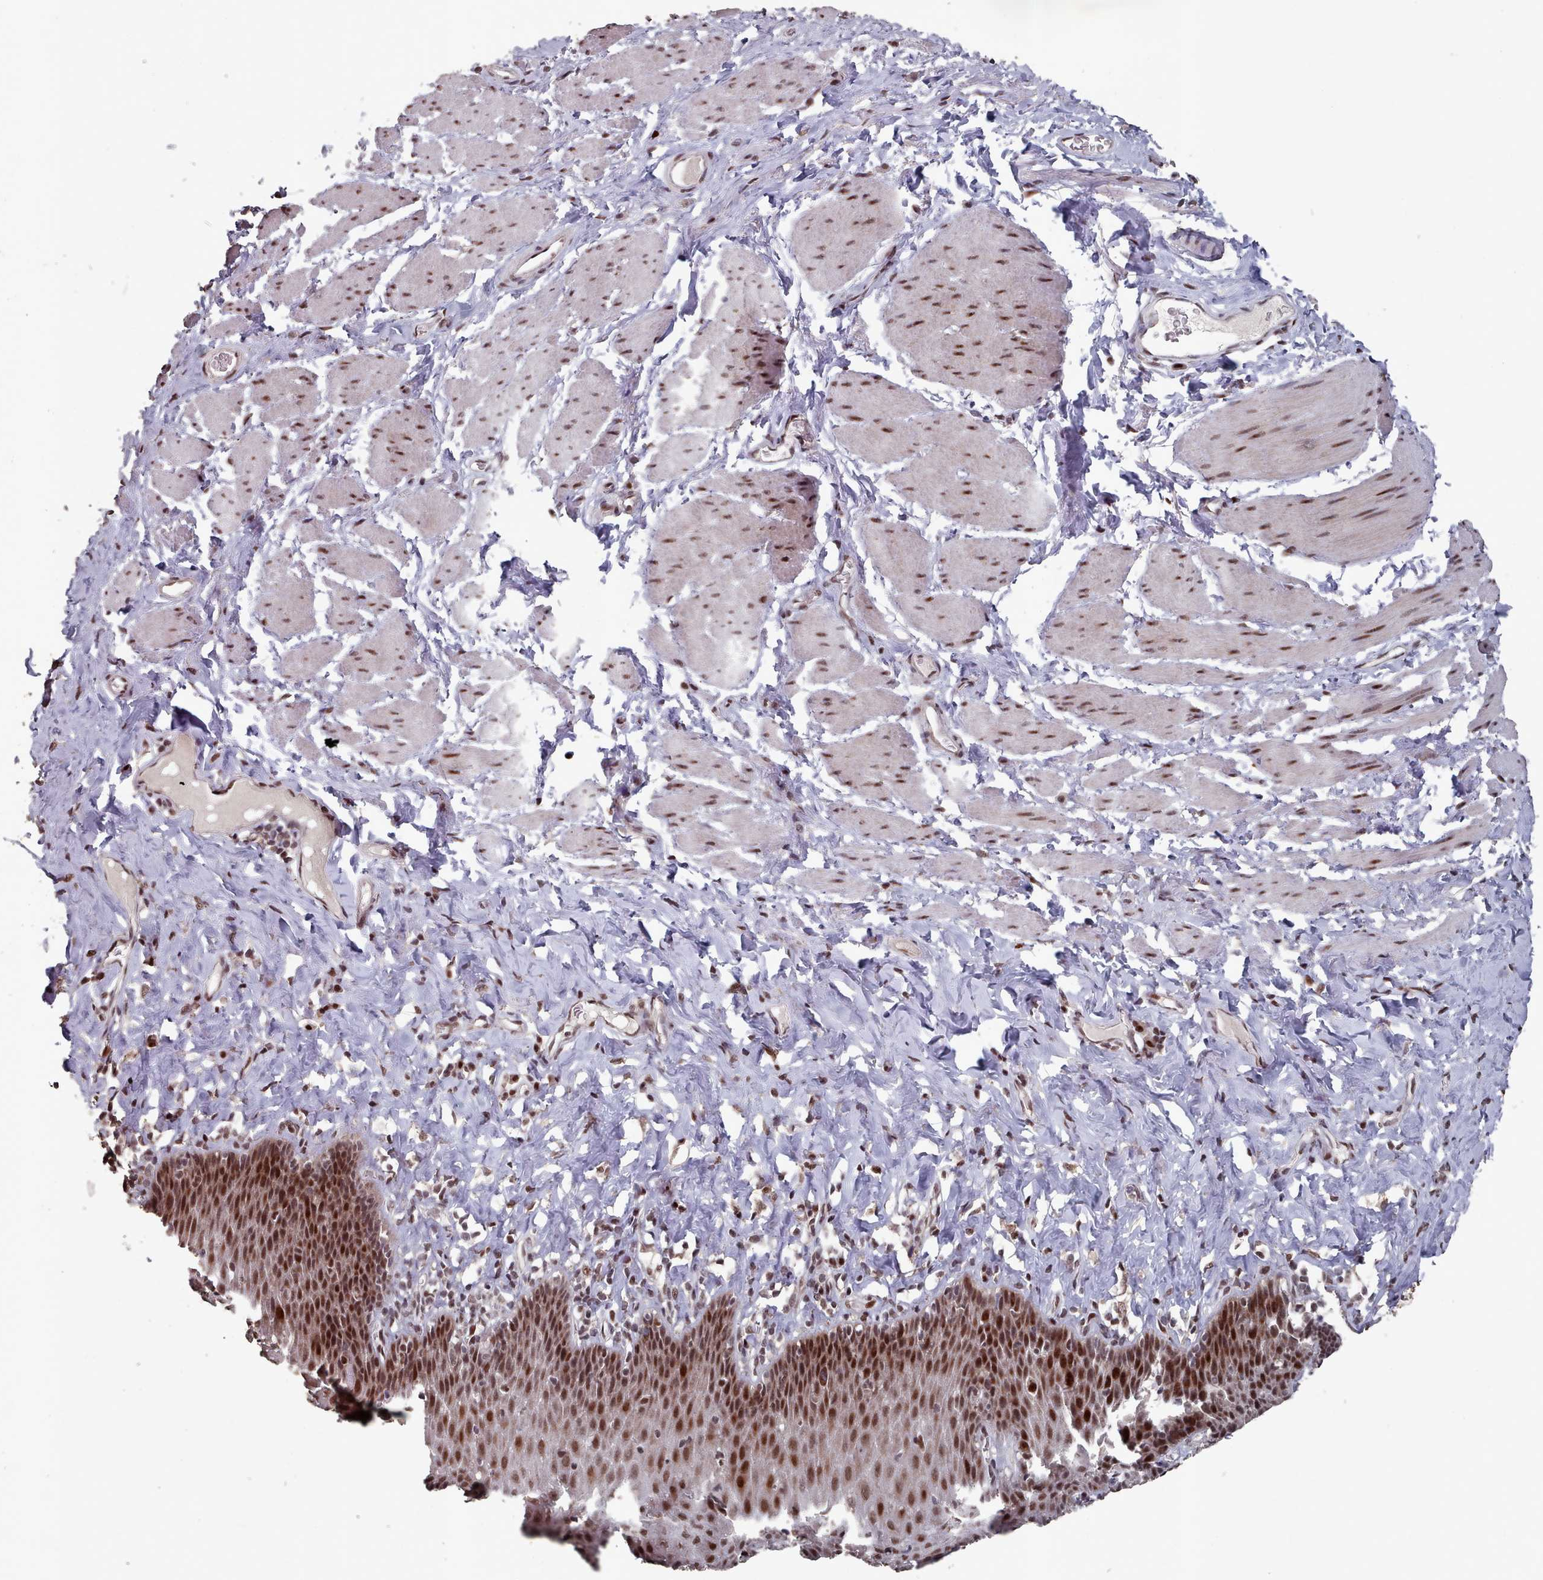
{"staining": {"intensity": "moderate", "quantity": ">75%", "location": "nuclear"}, "tissue": "esophagus", "cell_type": "Squamous epithelial cells", "image_type": "normal", "snomed": [{"axis": "morphology", "description": "Normal tissue, NOS"}, {"axis": "topography", "description": "Esophagus"}], "caption": "Esophagus stained with IHC reveals moderate nuclear staining in about >75% of squamous epithelial cells.", "gene": "PNRC2", "patient": {"sex": "female", "age": 61}}